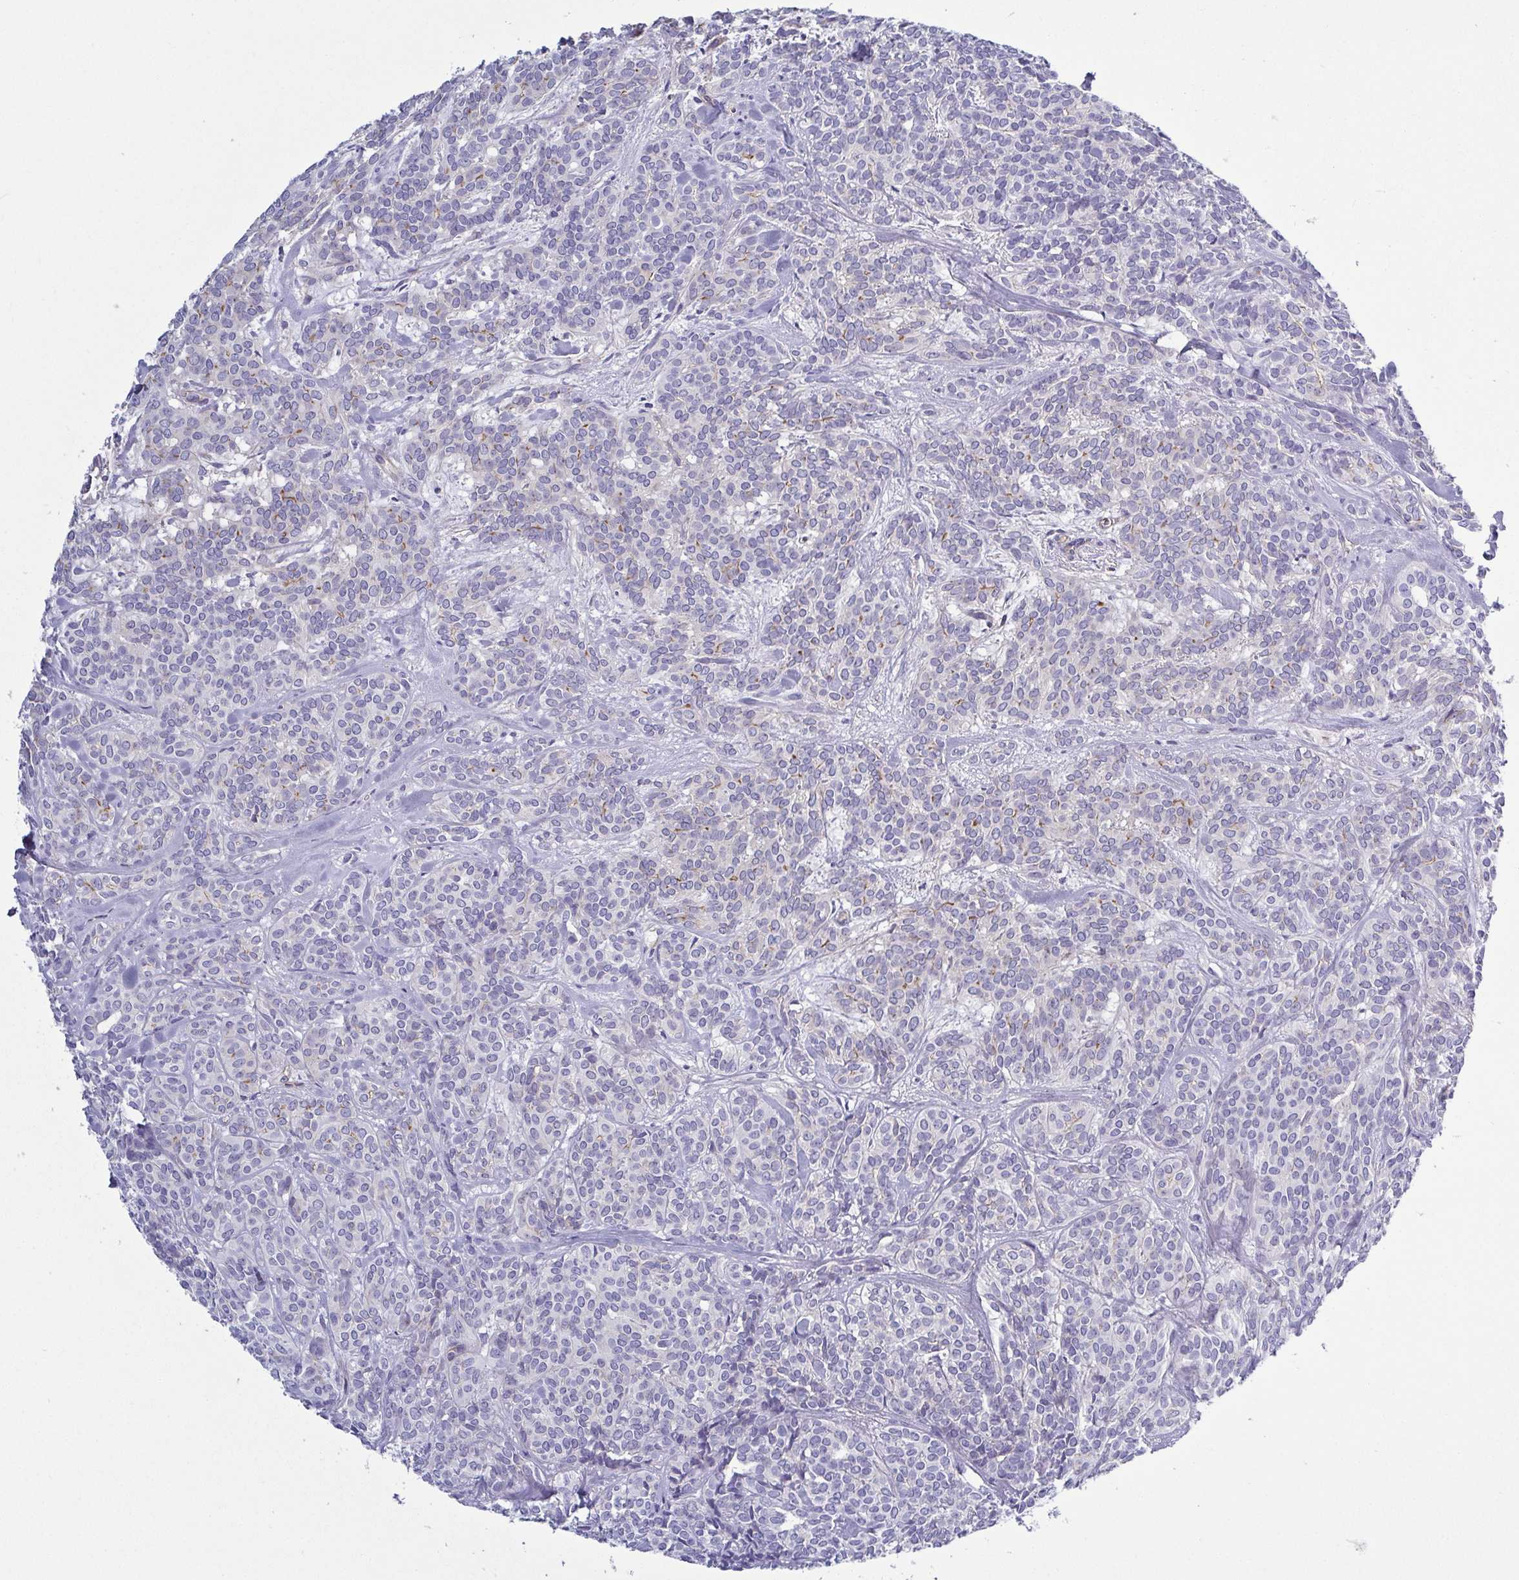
{"staining": {"intensity": "negative", "quantity": "none", "location": "none"}, "tissue": "head and neck cancer", "cell_type": "Tumor cells", "image_type": "cancer", "snomed": [{"axis": "morphology", "description": "Adenocarcinoma, NOS"}, {"axis": "topography", "description": "Head-Neck"}], "caption": "Immunohistochemical staining of human head and neck adenocarcinoma displays no significant positivity in tumor cells. (DAB immunohistochemistry, high magnification).", "gene": "LIMA1", "patient": {"sex": "female", "age": 57}}